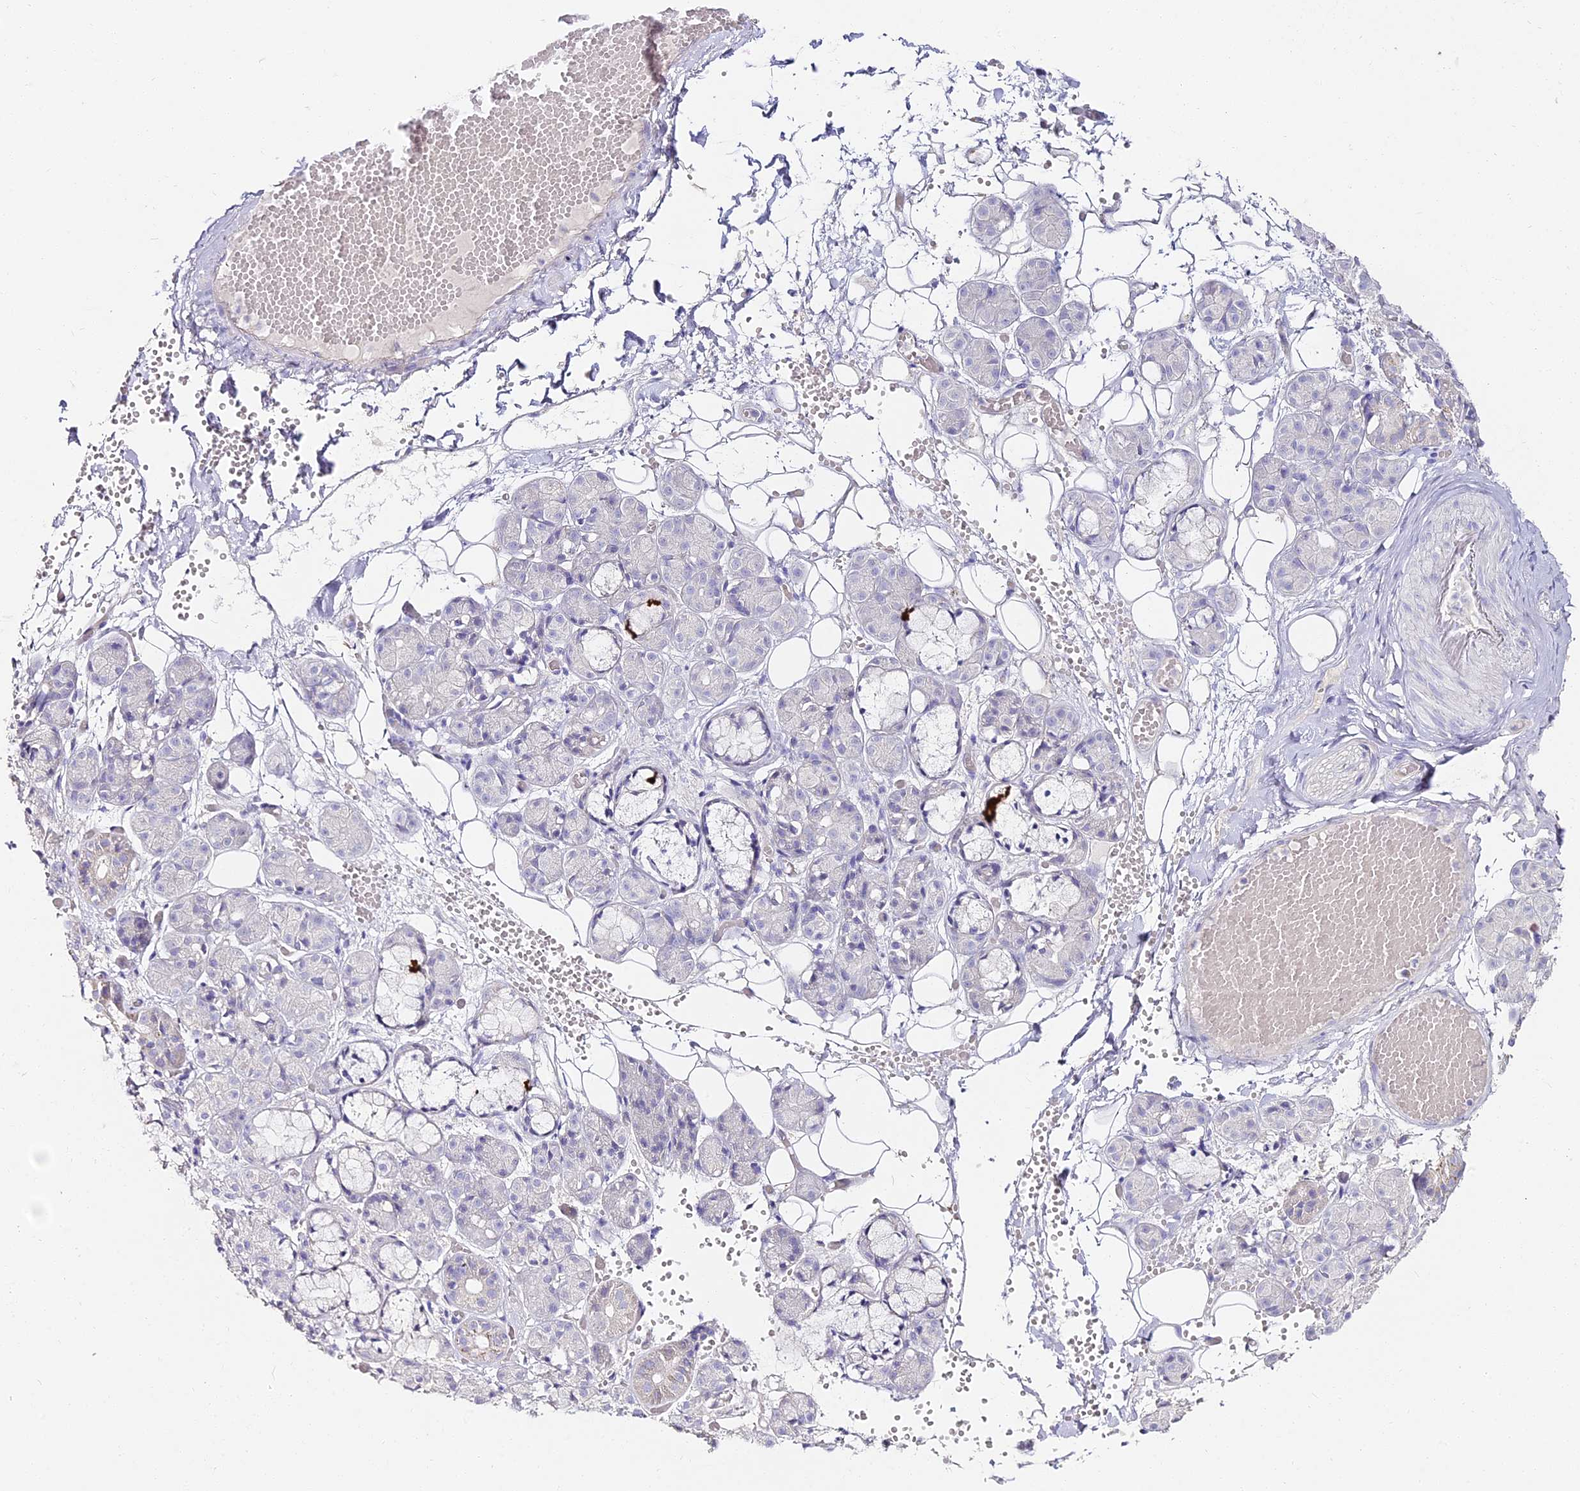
{"staining": {"intensity": "negative", "quantity": "none", "location": "none"}, "tissue": "salivary gland", "cell_type": "Glandular cells", "image_type": "normal", "snomed": [{"axis": "morphology", "description": "Normal tissue, NOS"}, {"axis": "topography", "description": "Salivary gland"}], "caption": "High power microscopy histopathology image of an immunohistochemistry (IHC) micrograph of benign salivary gland, revealing no significant staining in glandular cells. (DAB (3,3'-diaminobenzidine) immunohistochemistry with hematoxylin counter stain).", "gene": "ALPG", "patient": {"sex": "male", "age": 63}}